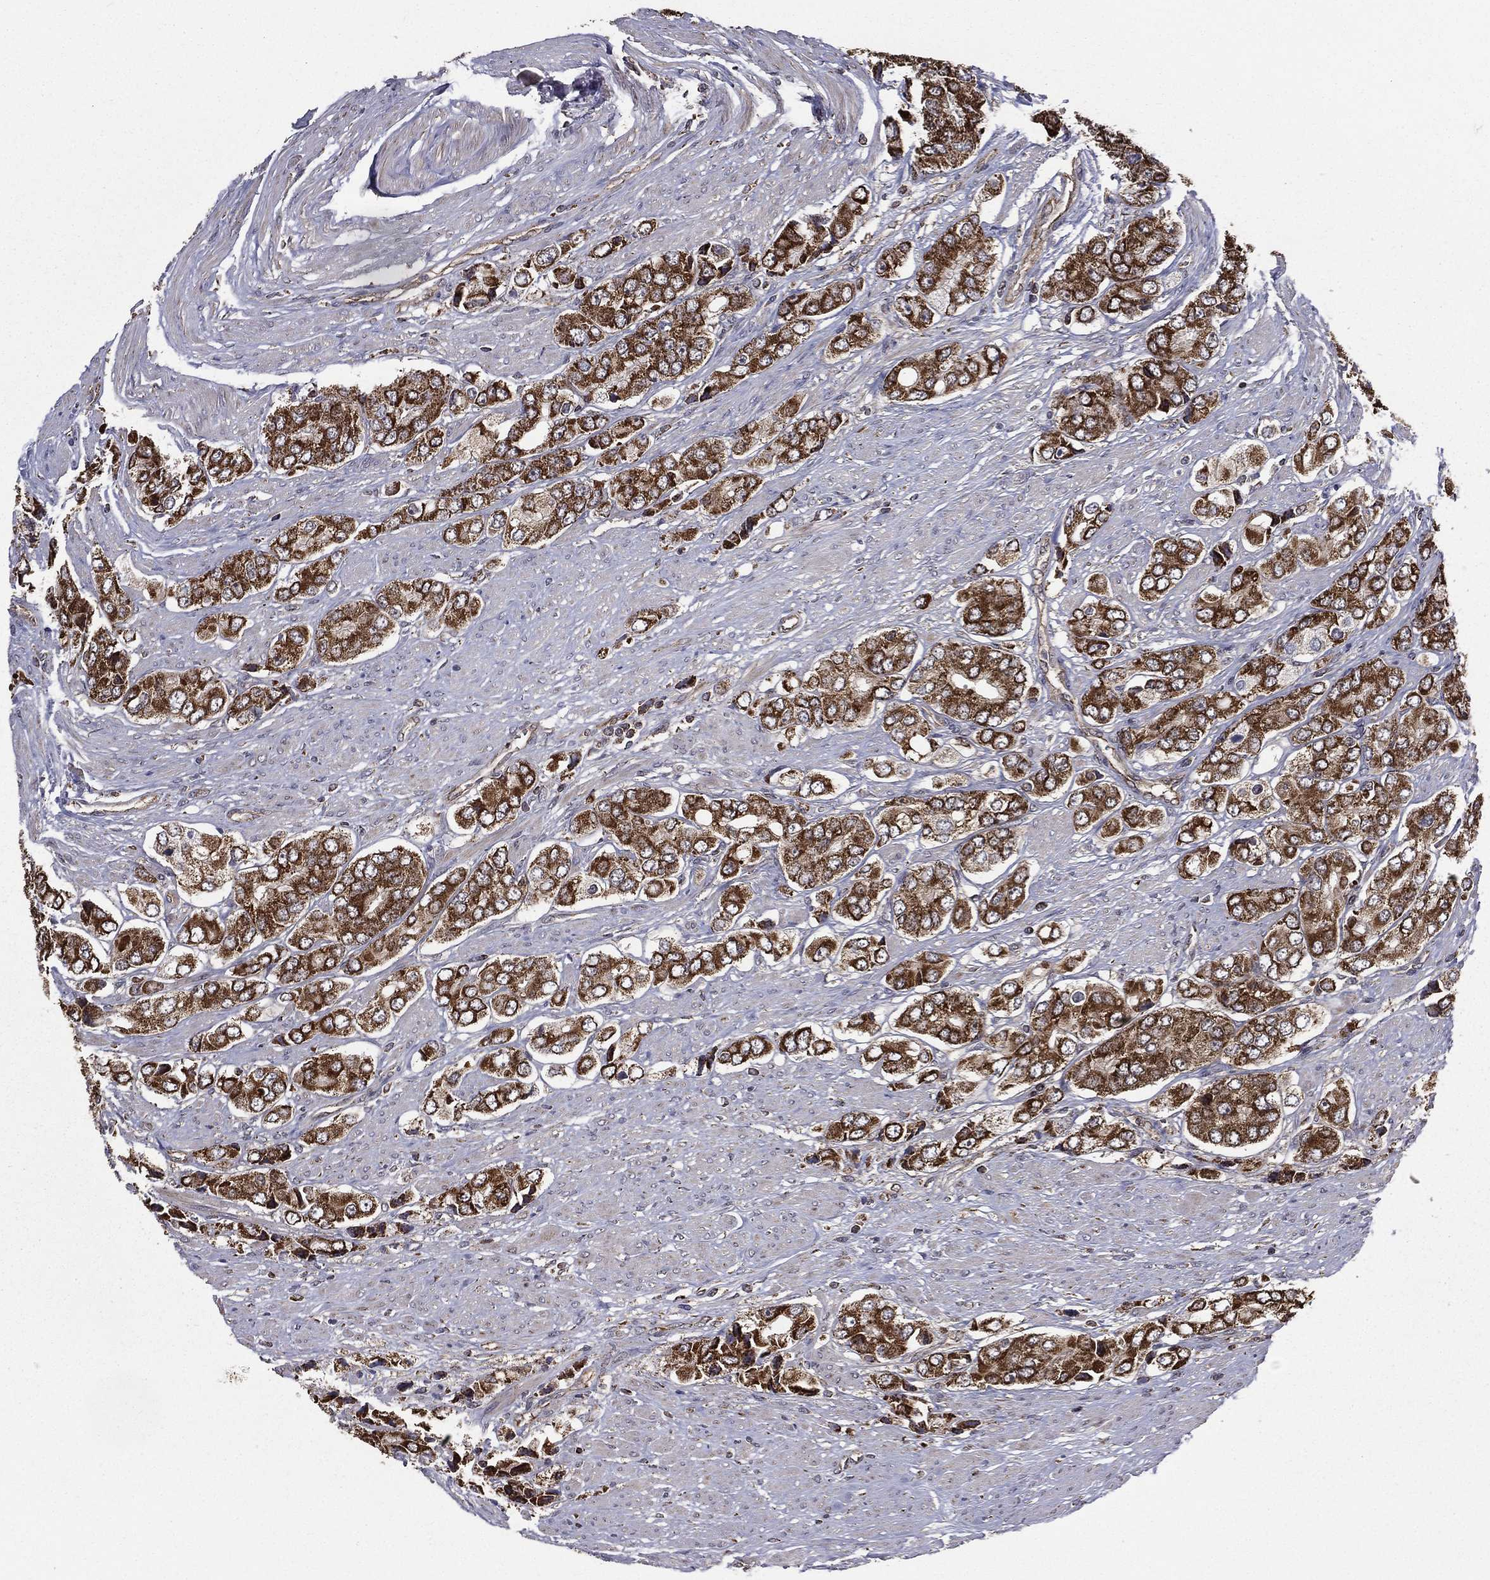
{"staining": {"intensity": "strong", "quantity": ">75%", "location": "cytoplasmic/membranous"}, "tissue": "prostate cancer", "cell_type": "Tumor cells", "image_type": "cancer", "snomed": [{"axis": "morphology", "description": "Adenocarcinoma, Low grade"}, {"axis": "topography", "description": "Prostate"}], "caption": "Prostate cancer tissue shows strong cytoplasmic/membranous positivity in approximately >75% of tumor cells, visualized by immunohistochemistry.", "gene": "RIGI", "patient": {"sex": "male", "age": 69}}